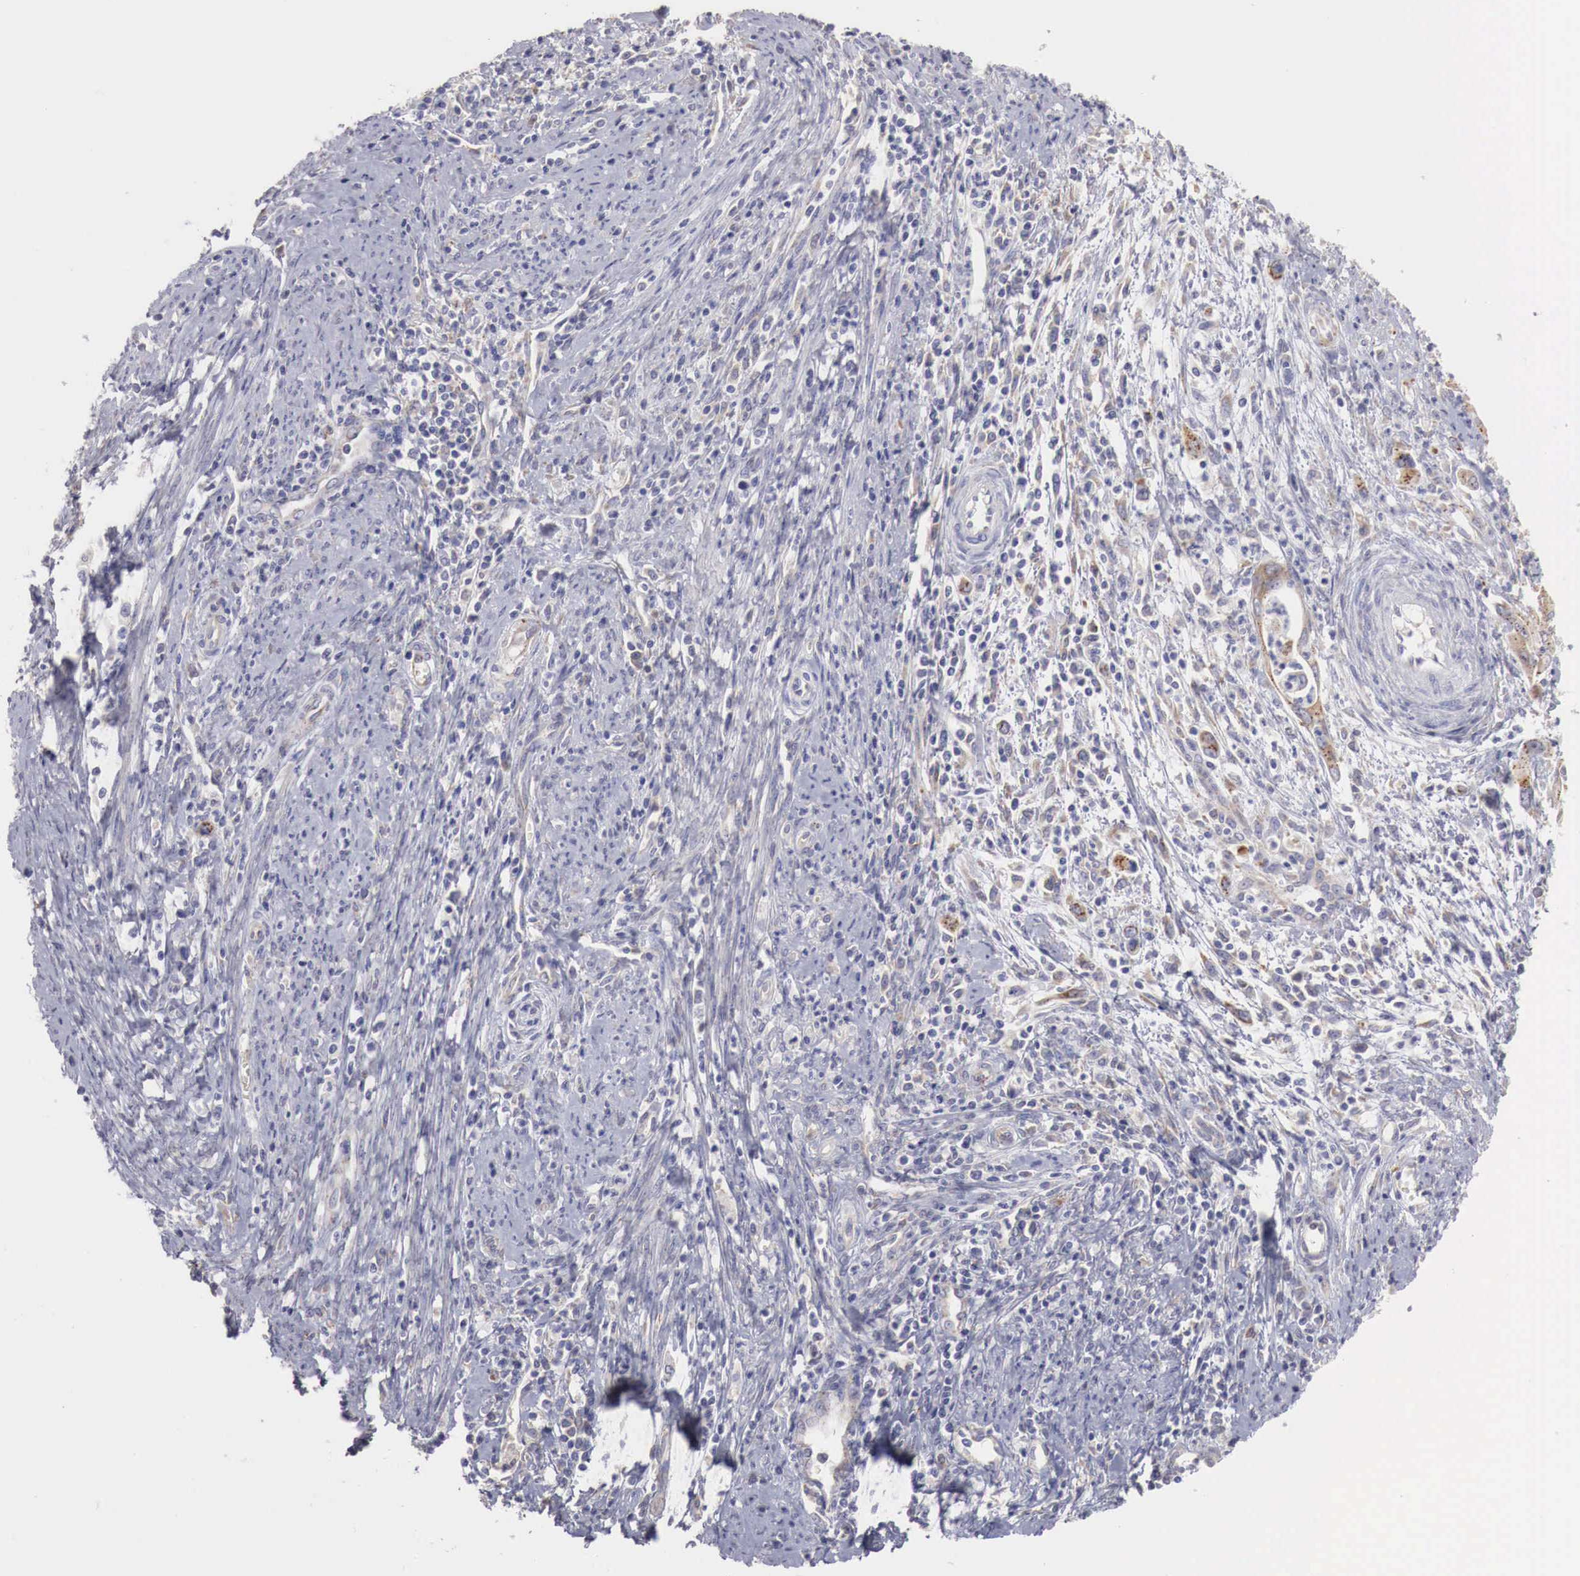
{"staining": {"intensity": "moderate", "quantity": ">75%", "location": "cytoplasmic/membranous"}, "tissue": "cervical cancer", "cell_type": "Tumor cells", "image_type": "cancer", "snomed": [{"axis": "morphology", "description": "Normal tissue, NOS"}, {"axis": "morphology", "description": "Adenocarcinoma, NOS"}, {"axis": "topography", "description": "Cervix"}], "caption": "A brown stain labels moderate cytoplasmic/membranous staining of a protein in cervical adenocarcinoma tumor cells. The protein of interest is shown in brown color, while the nuclei are stained blue.", "gene": "NSDHL", "patient": {"sex": "female", "age": 34}}